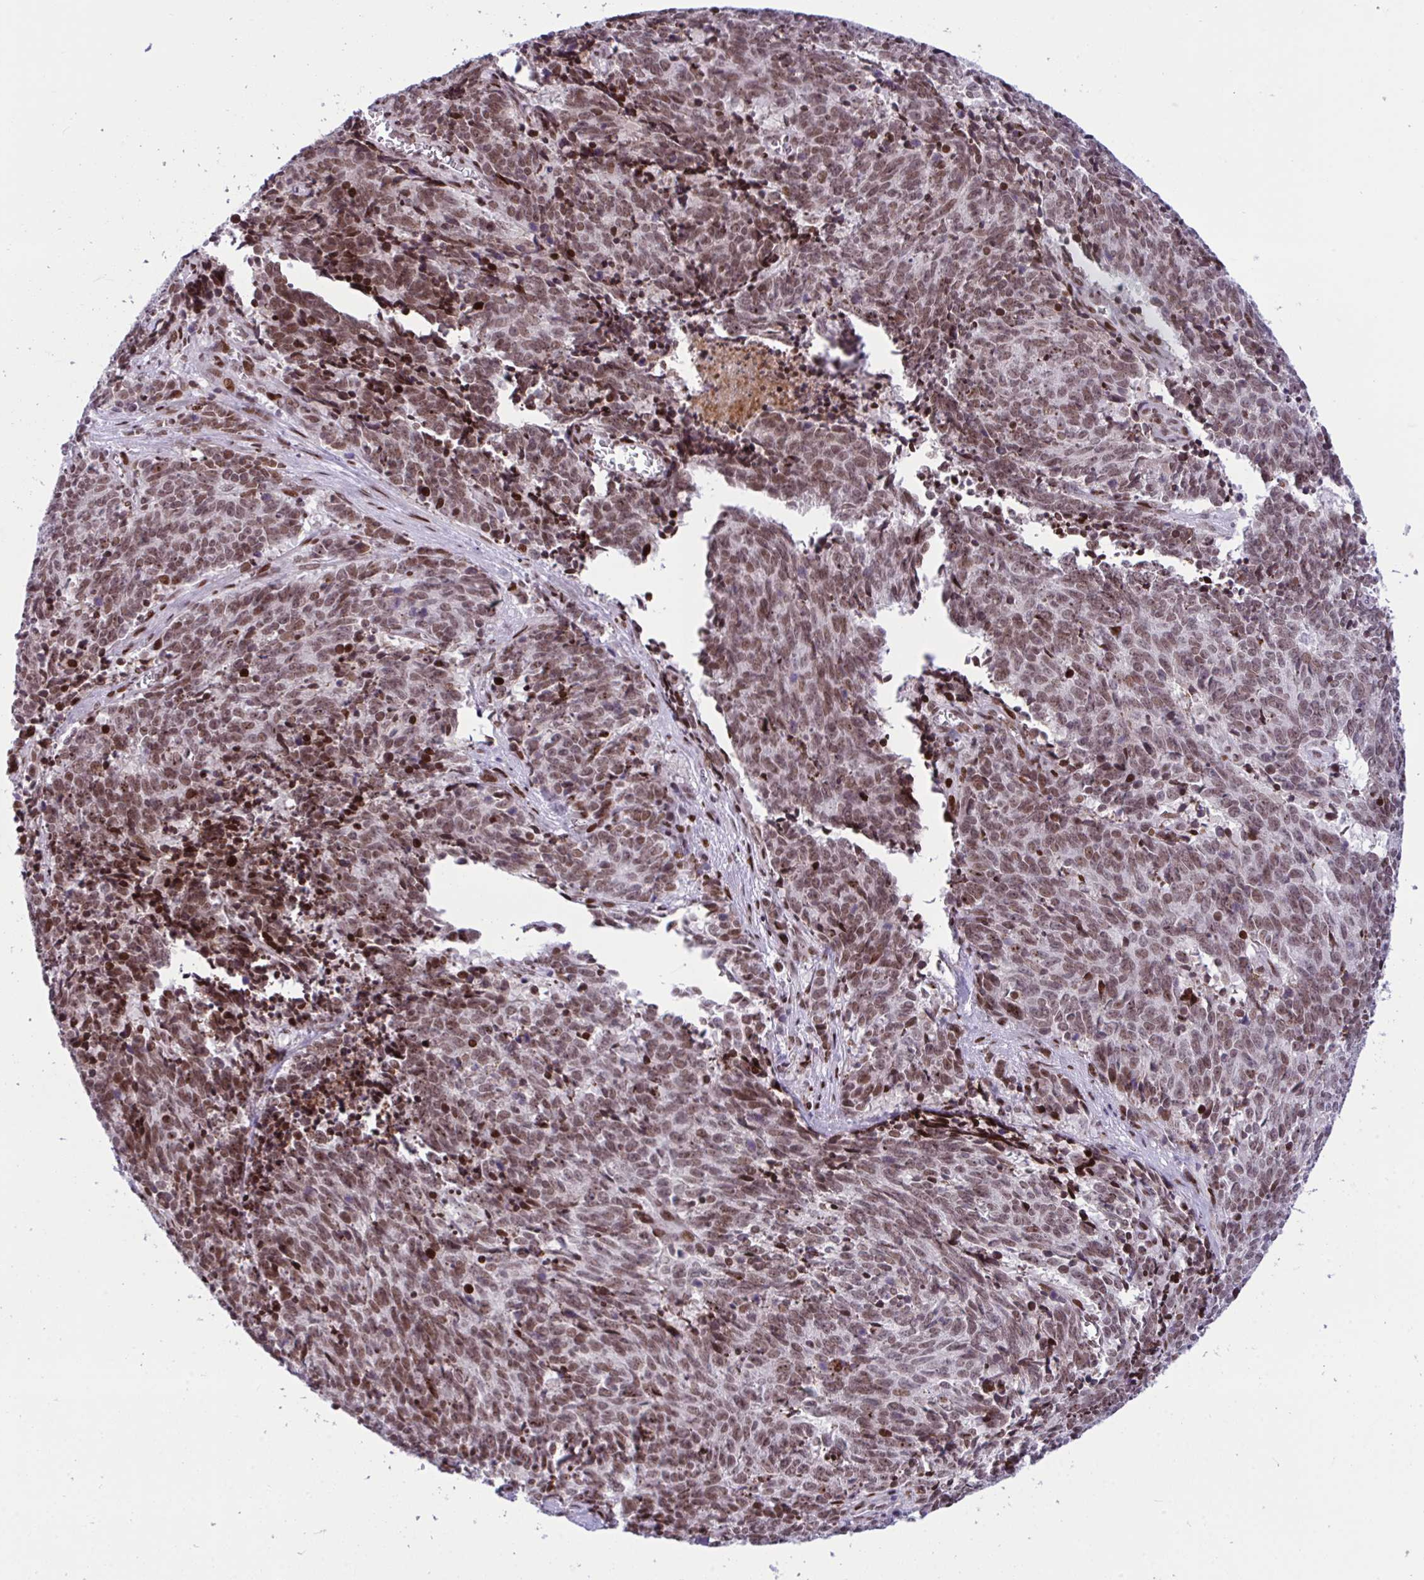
{"staining": {"intensity": "moderate", "quantity": ">75%", "location": "nuclear"}, "tissue": "cervical cancer", "cell_type": "Tumor cells", "image_type": "cancer", "snomed": [{"axis": "morphology", "description": "Squamous cell carcinoma, NOS"}, {"axis": "topography", "description": "Cervix"}], "caption": "Approximately >75% of tumor cells in human cervical cancer (squamous cell carcinoma) exhibit moderate nuclear protein expression as visualized by brown immunohistochemical staining.", "gene": "ZFHX3", "patient": {"sex": "female", "age": 29}}